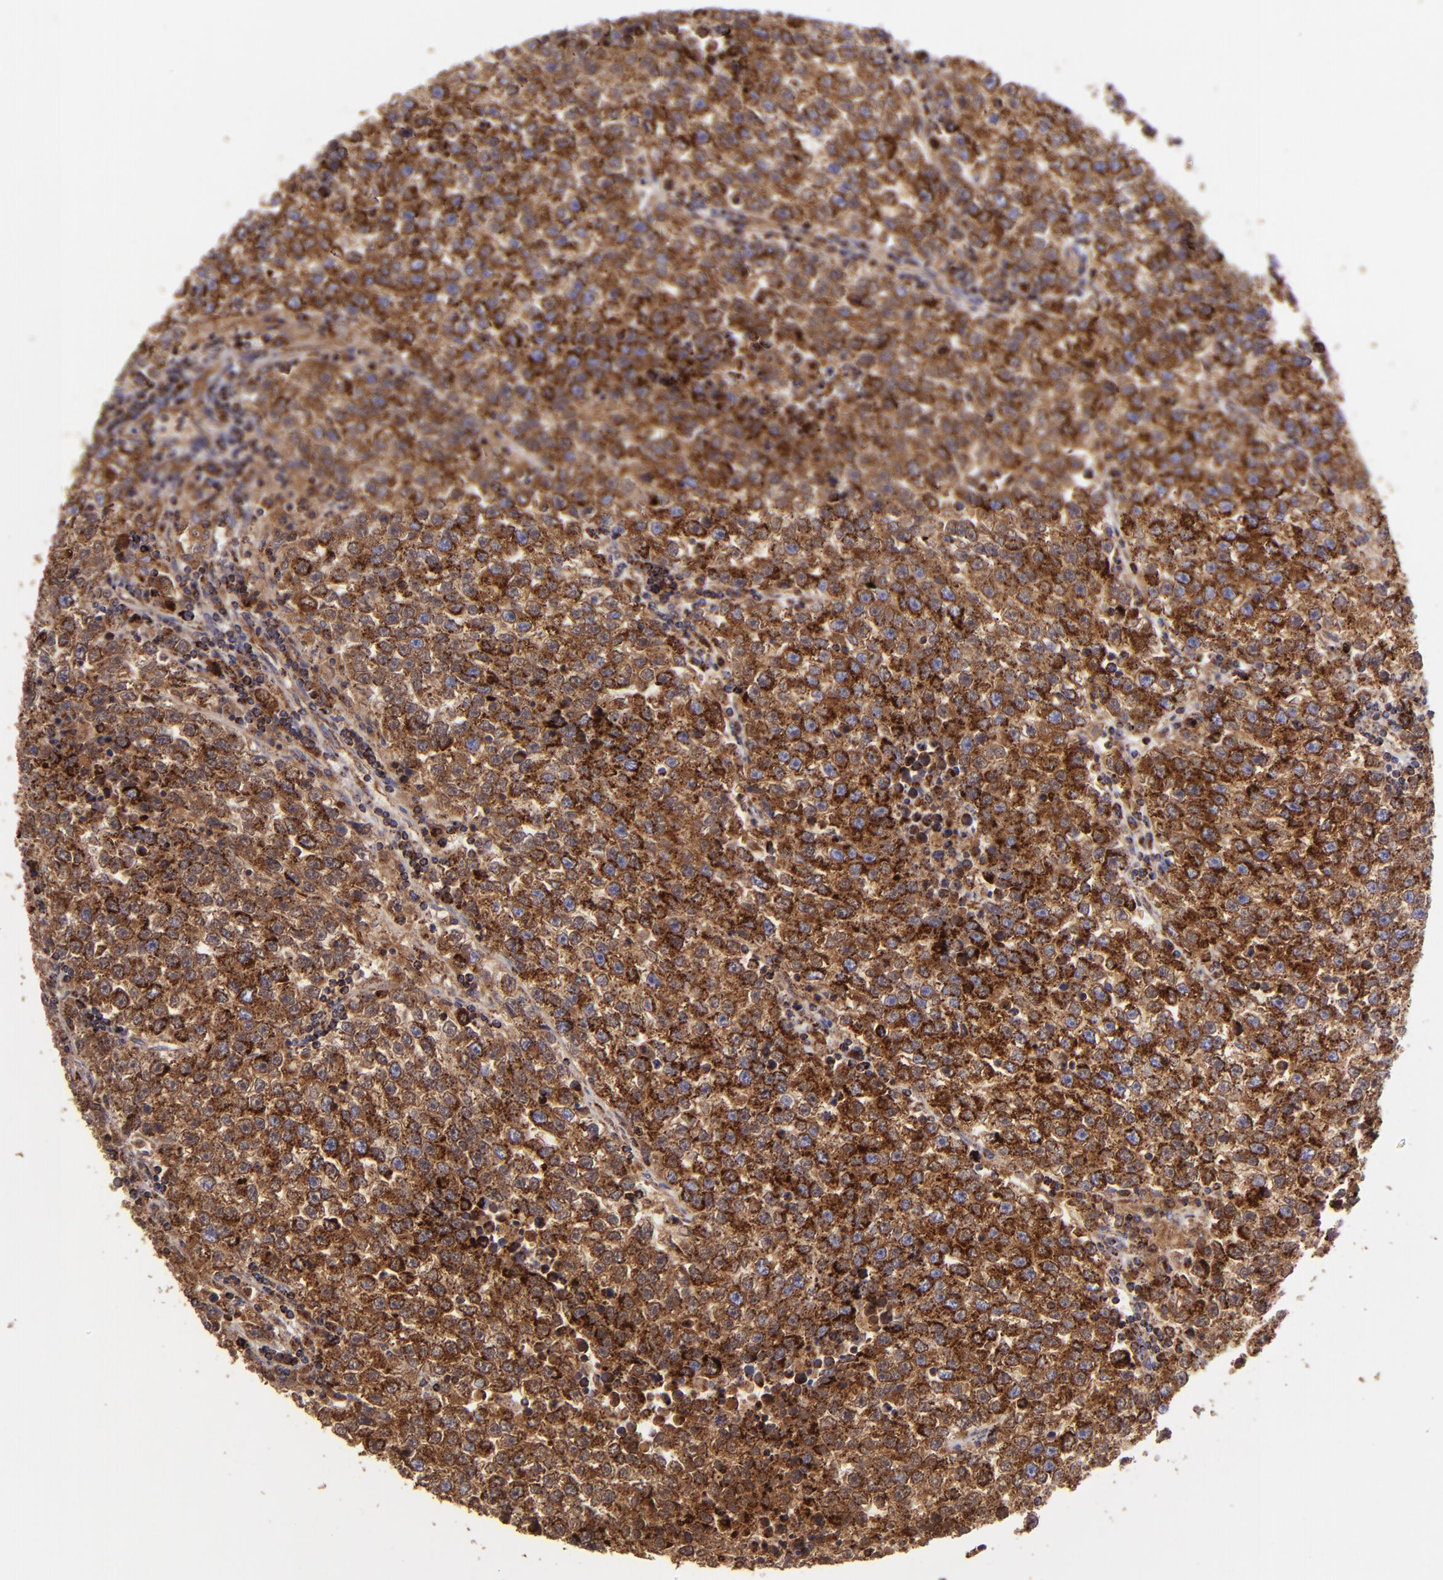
{"staining": {"intensity": "moderate", "quantity": ">75%", "location": "cytoplasmic/membranous"}, "tissue": "testis cancer", "cell_type": "Tumor cells", "image_type": "cancer", "snomed": [{"axis": "morphology", "description": "Seminoma, NOS"}, {"axis": "topography", "description": "Testis"}], "caption": "A photomicrograph showing moderate cytoplasmic/membranous positivity in approximately >75% of tumor cells in seminoma (testis), as visualized by brown immunohistochemical staining.", "gene": "HSPD1", "patient": {"sex": "male", "age": 36}}